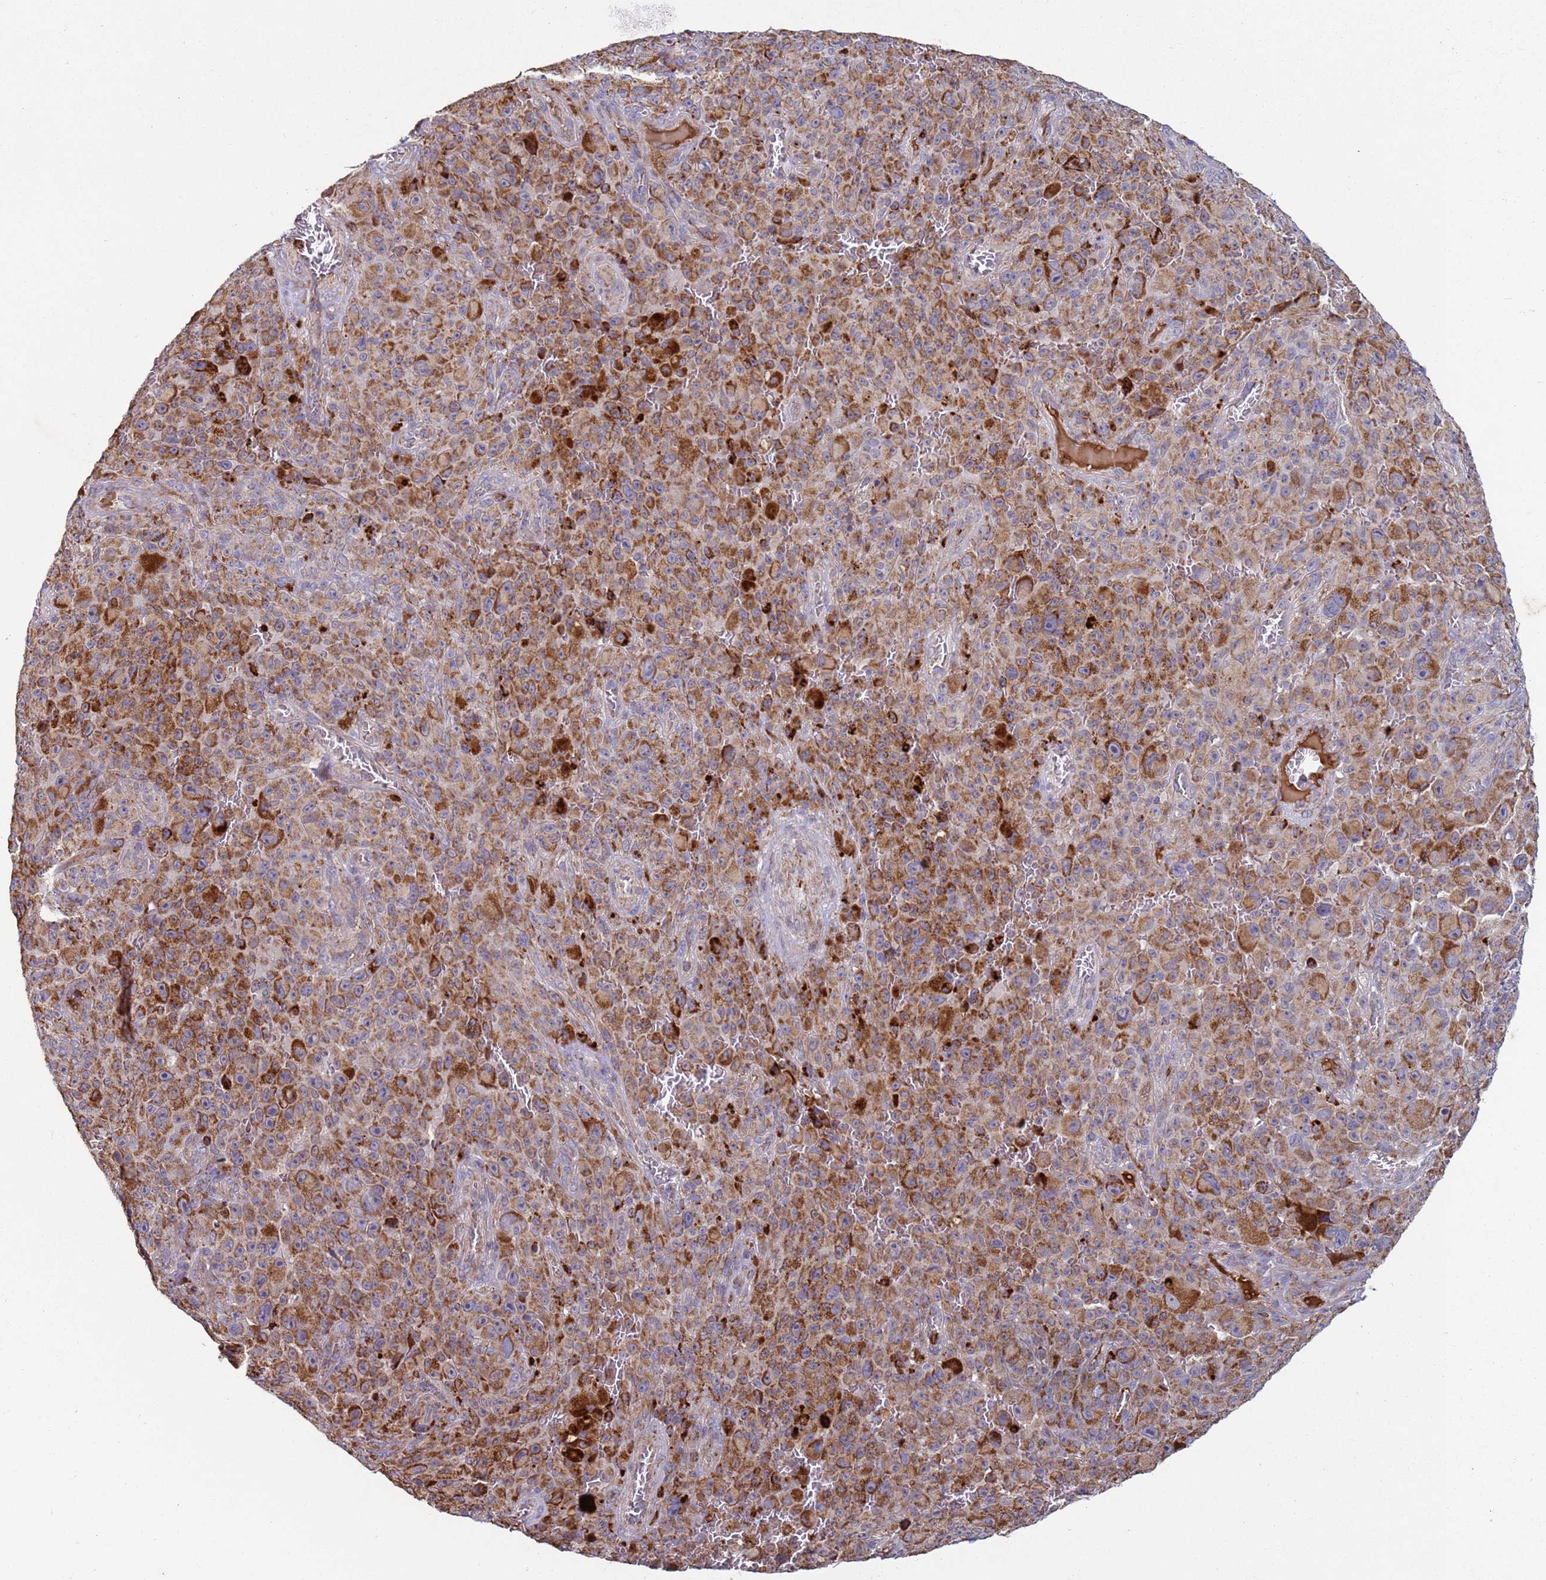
{"staining": {"intensity": "strong", "quantity": "25%-75%", "location": "cytoplasmic/membranous"}, "tissue": "melanoma", "cell_type": "Tumor cells", "image_type": "cancer", "snomed": [{"axis": "morphology", "description": "Malignant melanoma, NOS"}, {"axis": "topography", "description": "Skin"}], "caption": "About 25%-75% of tumor cells in human melanoma demonstrate strong cytoplasmic/membranous protein expression as visualized by brown immunohistochemical staining.", "gene": "FBXO33", "patient": {"sex": "female", "age": 82}}